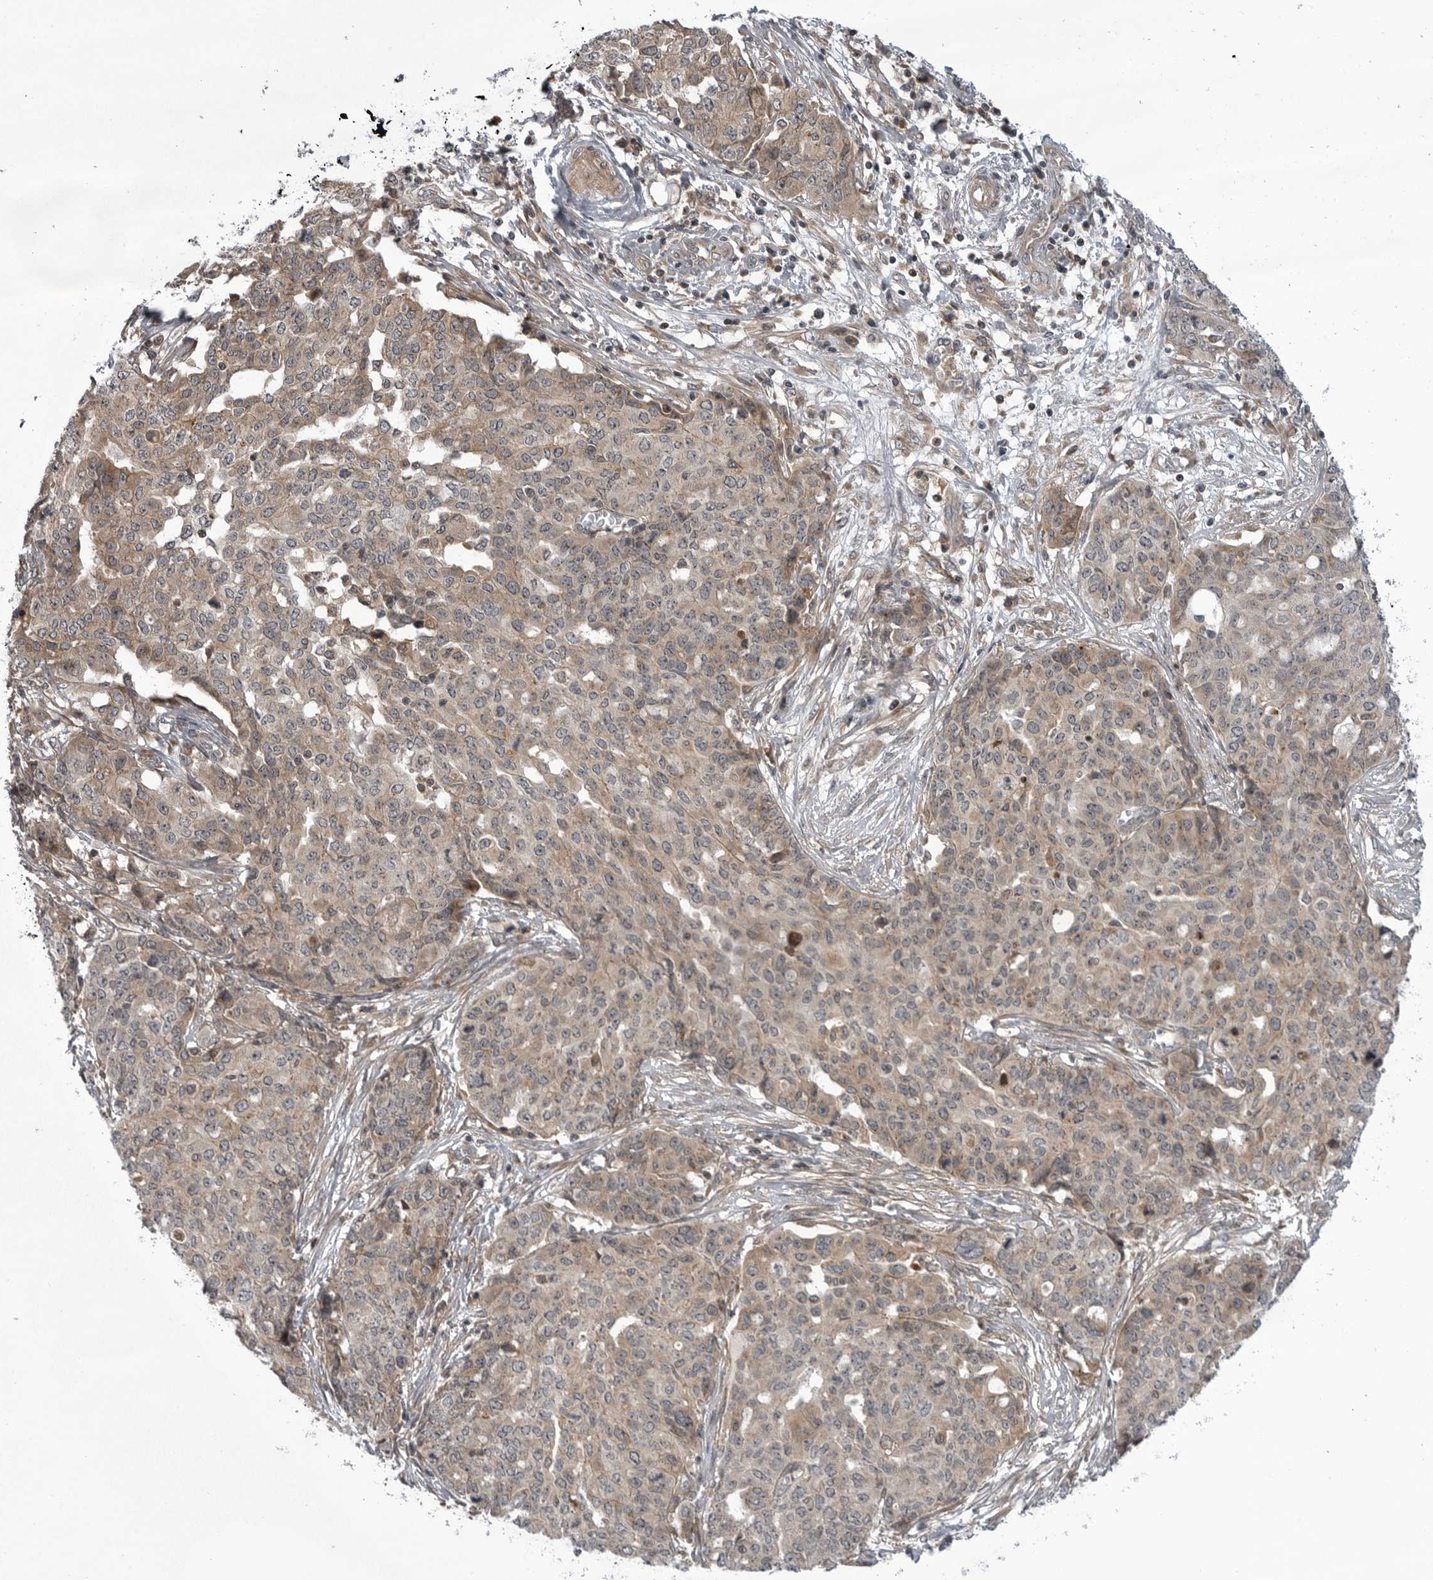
{"staining": {"intensity": "weak", "quantity": "25%-75%", "location": "cytoplasmic/membranous"}, "tissue": "ovarian cancer", "cell_type": "Tumor cells", "image_type": "cancer", "snomed": [{"axis": "morphology", "description": "Cystadenocarcinoma, serous, NOS"}, {"axis": "topography", "description": "Soft tissue"}, {"axis": "topography", "description": "Ovary"}], "caption": "High-magnification brightfield microscopy of serous cystadenocarcinoma (ovarian) stained with DAB (3,3'-diaminobenzidine) (brown) and counterstained with hematoxylin (blue). tumor cells exhibit weak cytoplasmic/membranous staining is identified in approximately25%-75% of cells.", "gene": "LRRC45", "patient": {"sex": "female", "age": 57}}